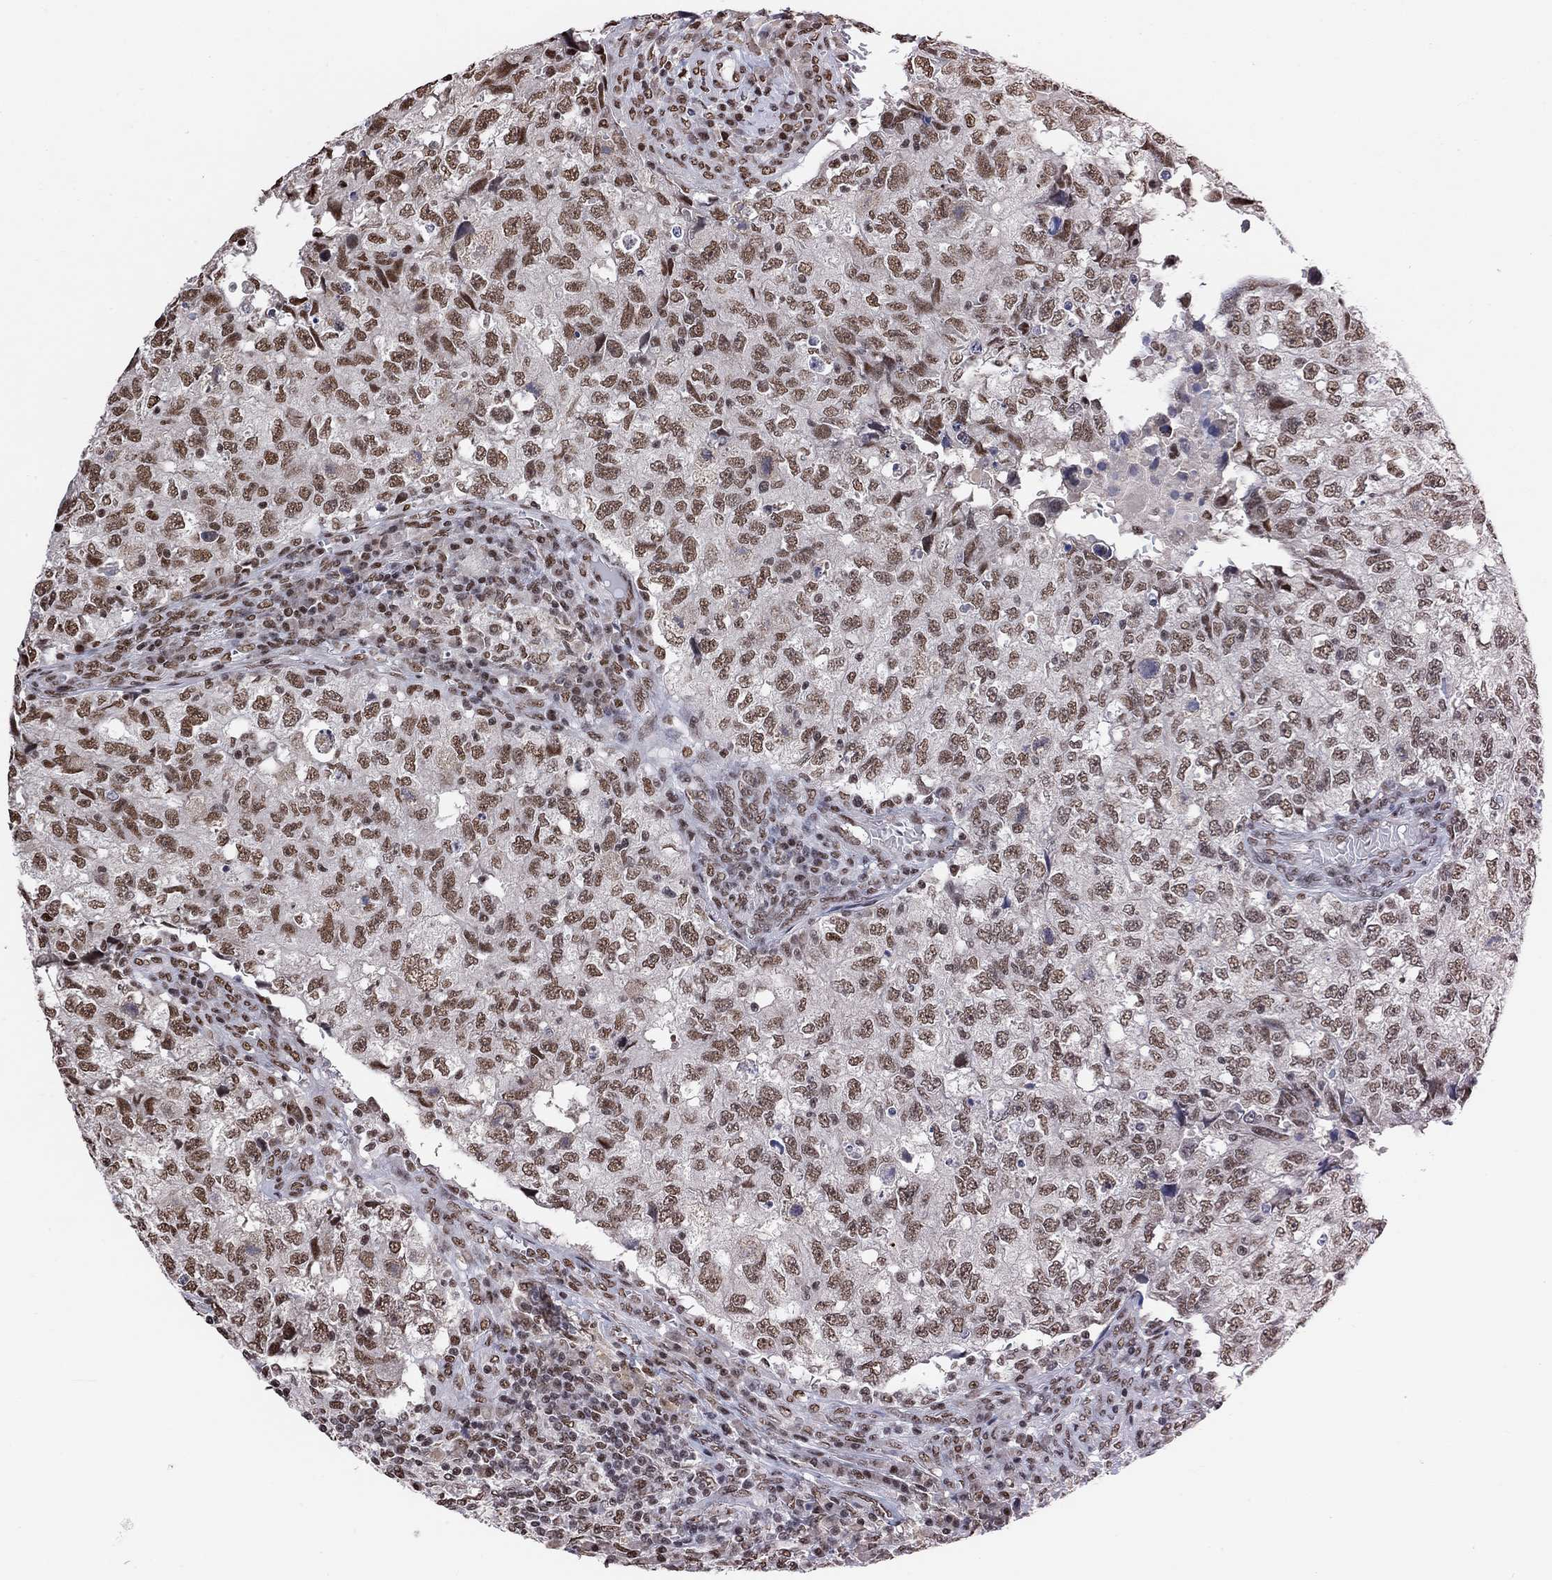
{"staining": {"intensity": "moderate", "quantity": ">75%", "location": "nuclear"}, "tissue": "breast cancer", "cell_type": "Tumor cells", "image_type": "cancer", "snomed": [{"axis": "morphology", "description": "Duct carcinoma"}, {"axis": "topography", "description": "Breast"}], "caption": "DAB immunohistochemical staining of human breast cancer (intraductal carcinoma) exhibits moderate nuclear protein expression in about >75% of tumor cells.", "gene": "USP39", "patient": {"sex": "female", "age": 30}}